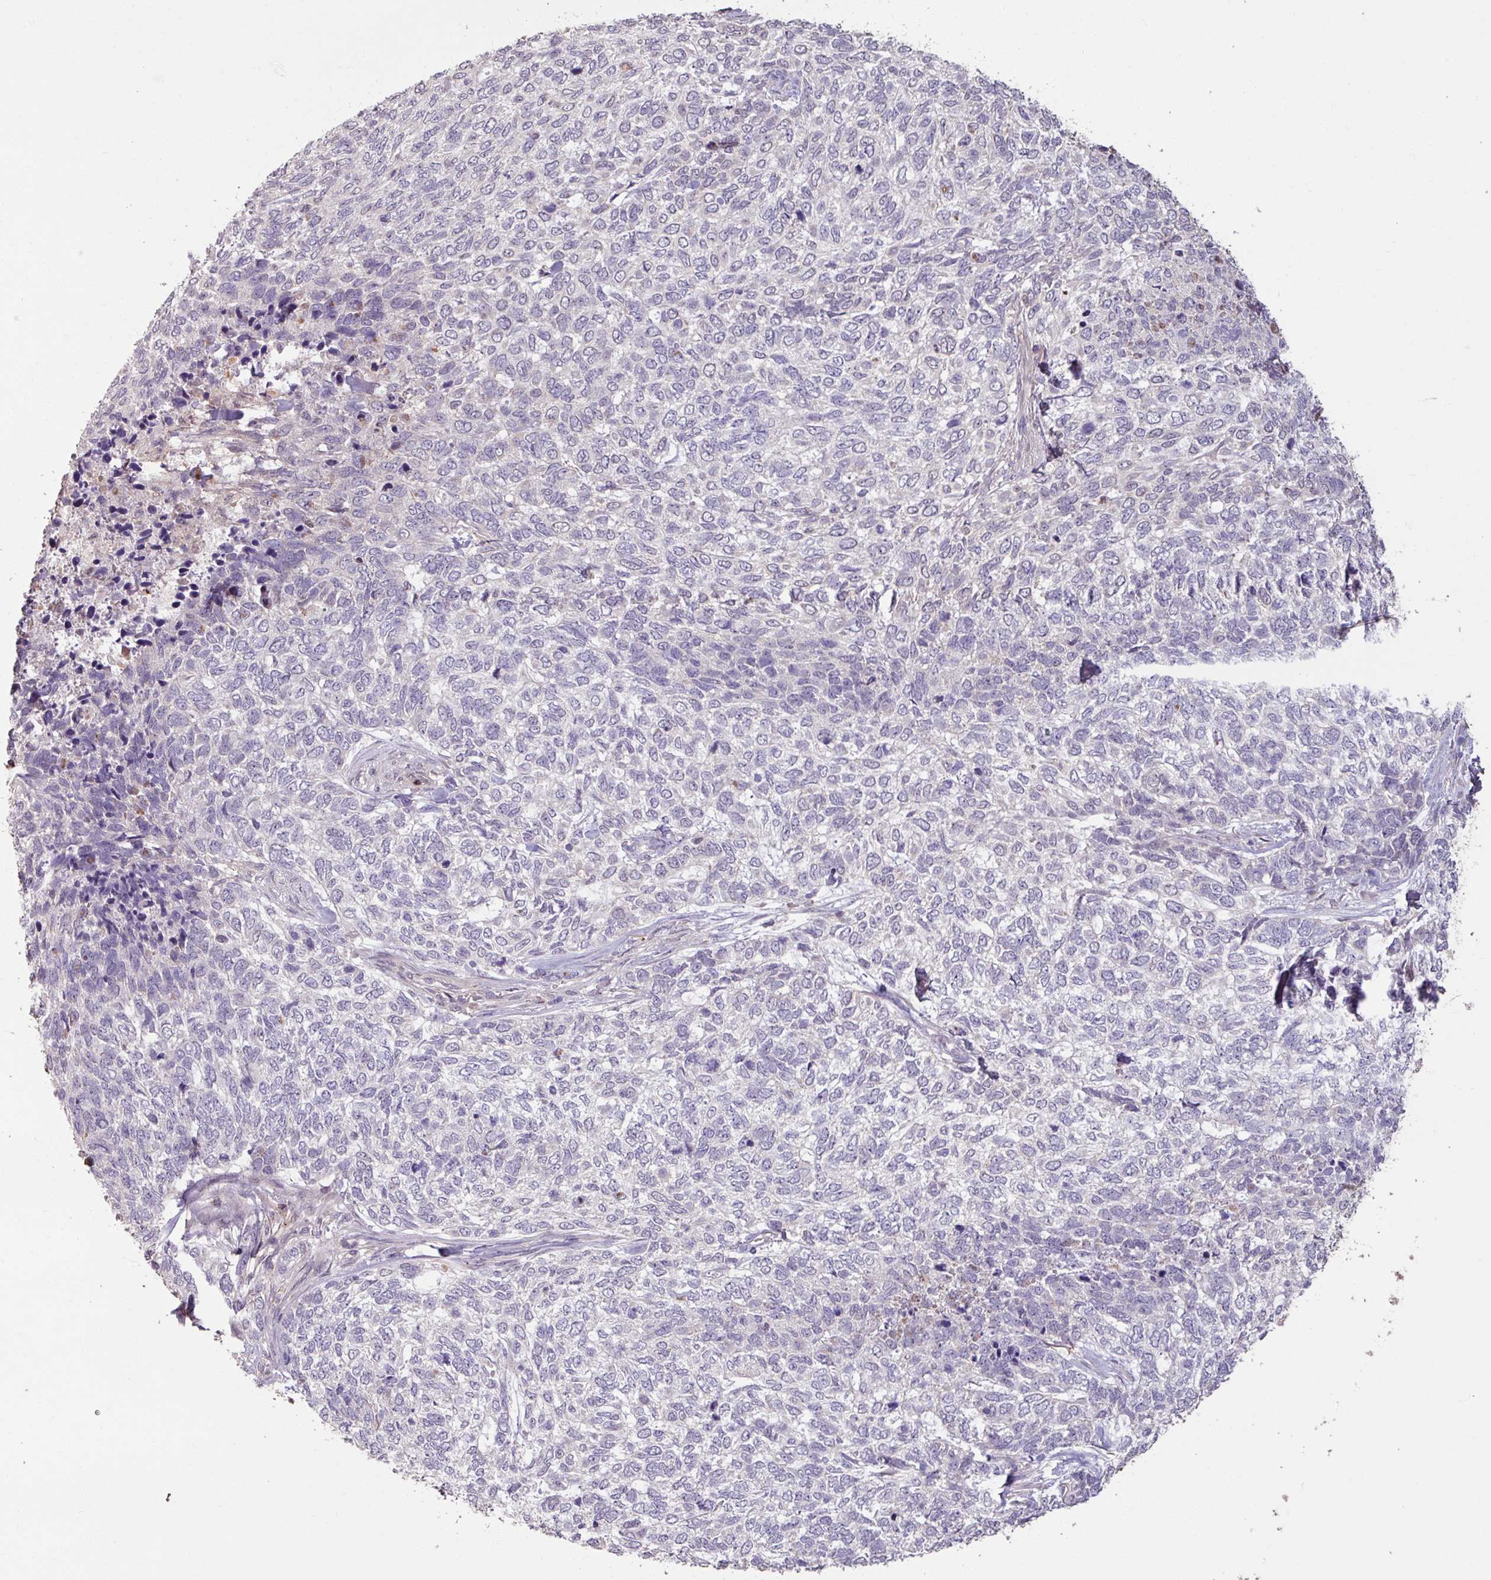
{"staining": {"intensity": "negative", "quantity": "none", "location": "none"}, "tissue": "skin cancer", "cell_type": "Tumor cells", "image_type": "cancer", "snomed": [{"axis": "morphology", "description": "Basal cell carcinoma"}, {"axis": "topography", "description": "Skin"}], "caption": "There is no significant staining in tumor cells of basal cell carcinoma (skin). (DAB immunohistochemistry (IHC), high magnification).", "gene": "OR6B1", "patient": {"sex": "female", "age": 65}}